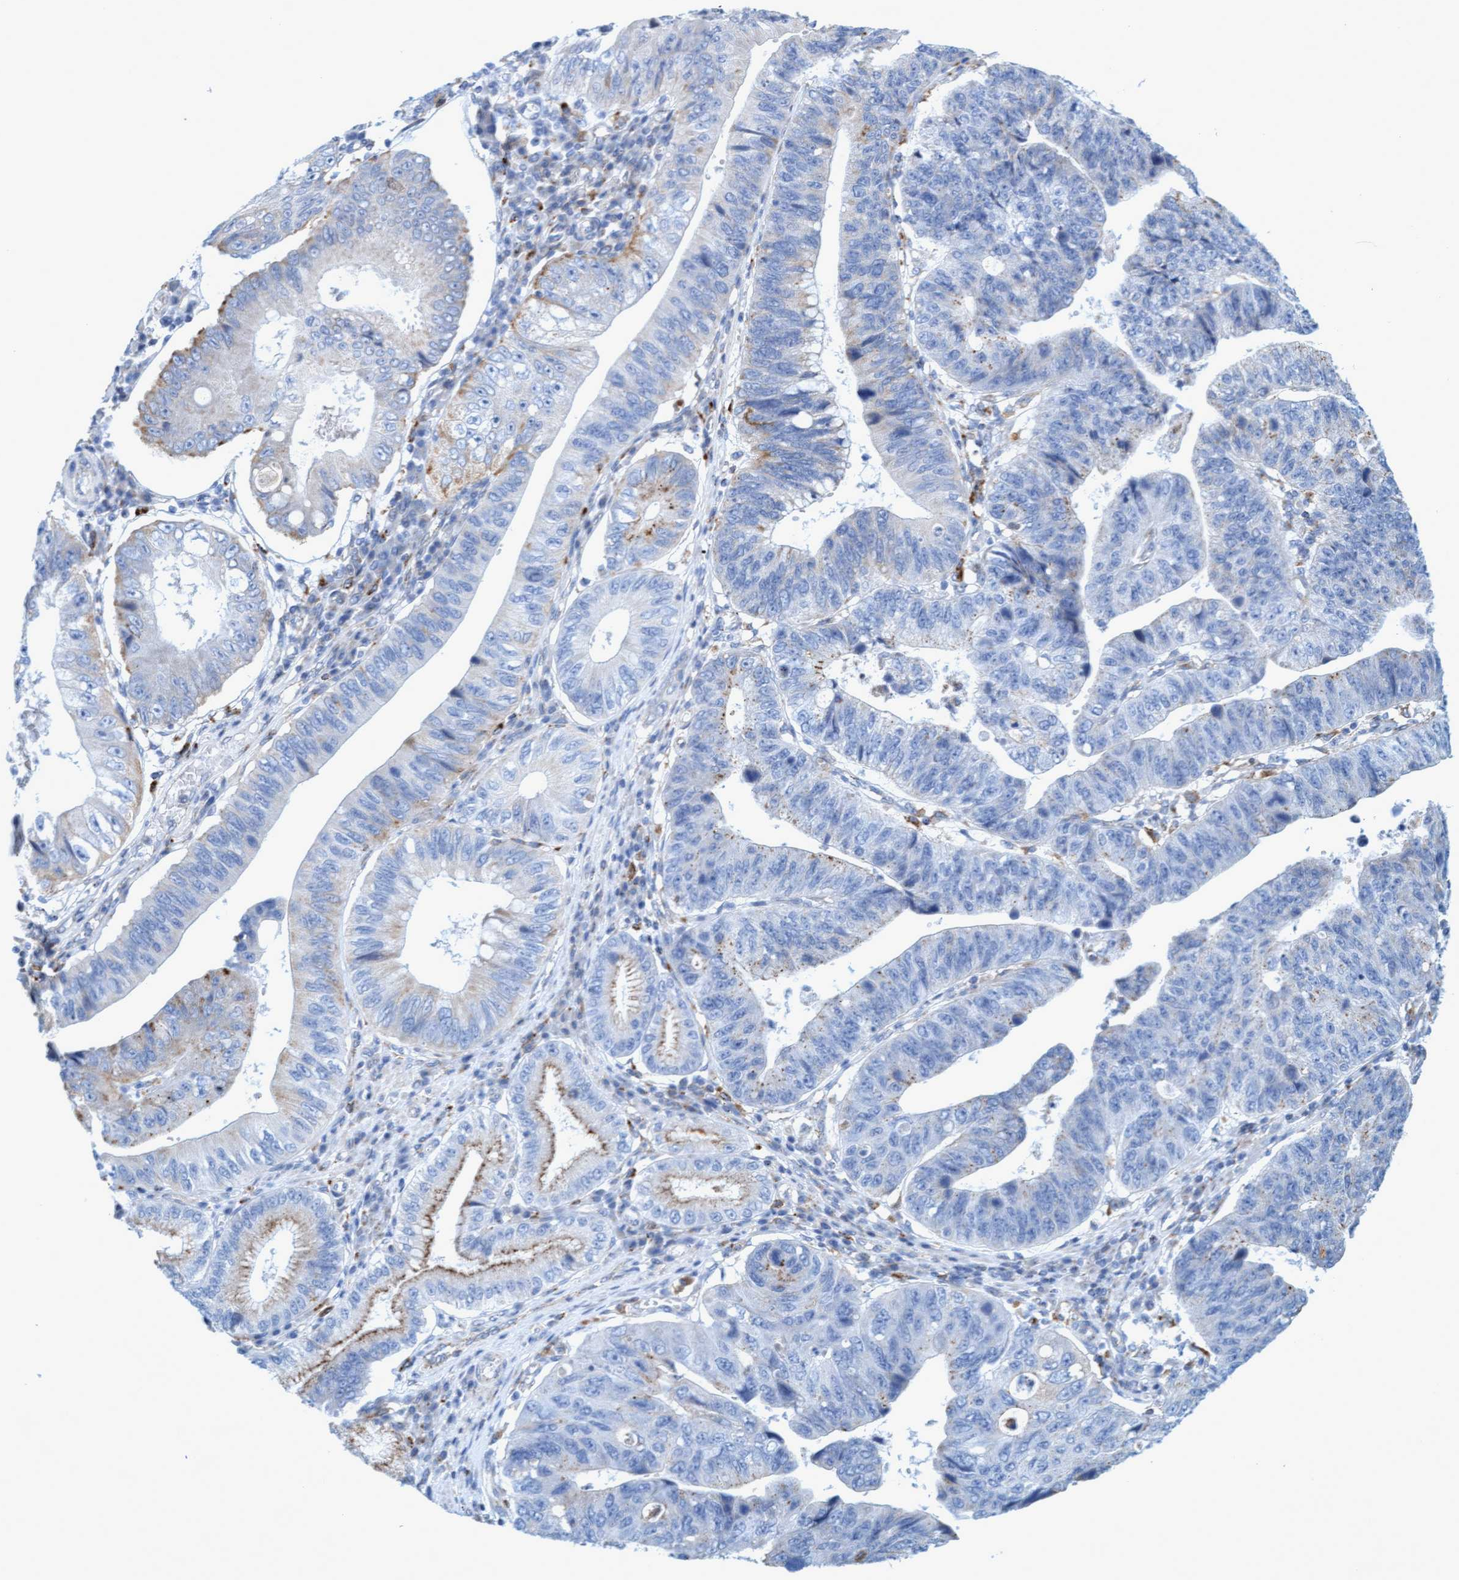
{"staining": {"intensity": "moderate", "quantity": "<25%", "location": "cytoplasmic/membranous"}, "tissue": "stomach cancer", "cell_type": "Tumor cells", "image_type": "cancer", "snomed": [{"axis": "morphology", "description": "Adenocarcinoma, NOS"}, {"axis": "topography", "description": "Stomach"}], "caption": "High-power microscopy captured an immunohistochemistry (IHC) image of stomach cancer (adenocarcinoma), revealing moderate cytoplasmic/membranous staining in about <25% of tumor cells. (DAB IHC, brown staining for protein, blue staining for nuclei).", "gene": "SGSH", "patient": {"sex": "male", "age": 59}}